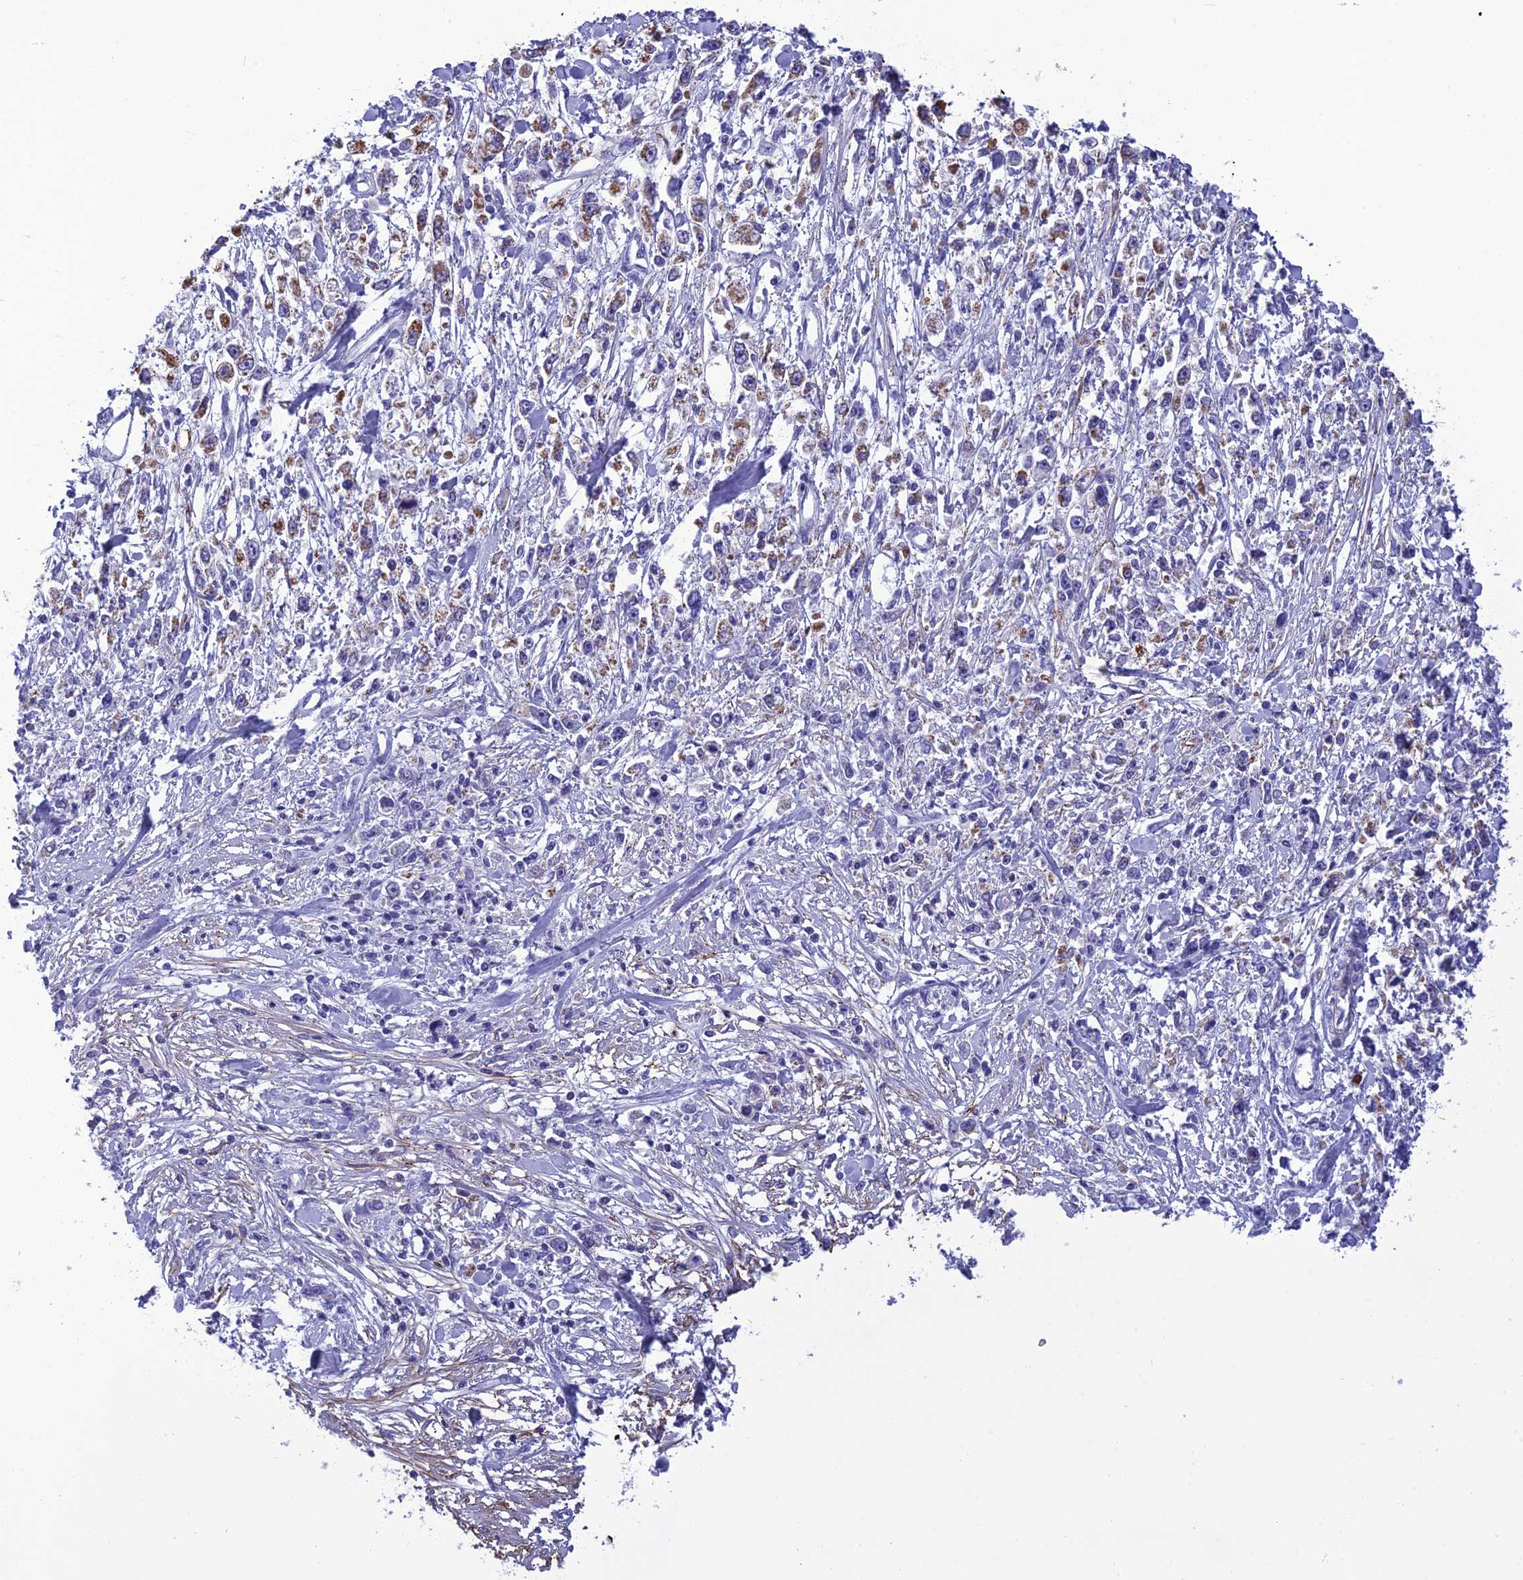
{"staining": {"intensity": "moderate", "quantity": "<25%", "location": "cytoplasmic/membranous"}, "tissue": "stomach cancer", "cell_type": "Tumor cells", "image_type": "cancer", "snomed": [{"axis": "morphology", "description": "Adenocarcinoma, NOS"}, {"axis": "topography", "description": "Stomach"}], "caption": "Stomach cancer (adenocarcinoma) stained for a protein (brown) reveals moderate cytoplasmic/membranous positive positivity in approximately <25% of tumor cells.", "gene": "BBS2", "patient": {"sex": "female", "age": 59}}